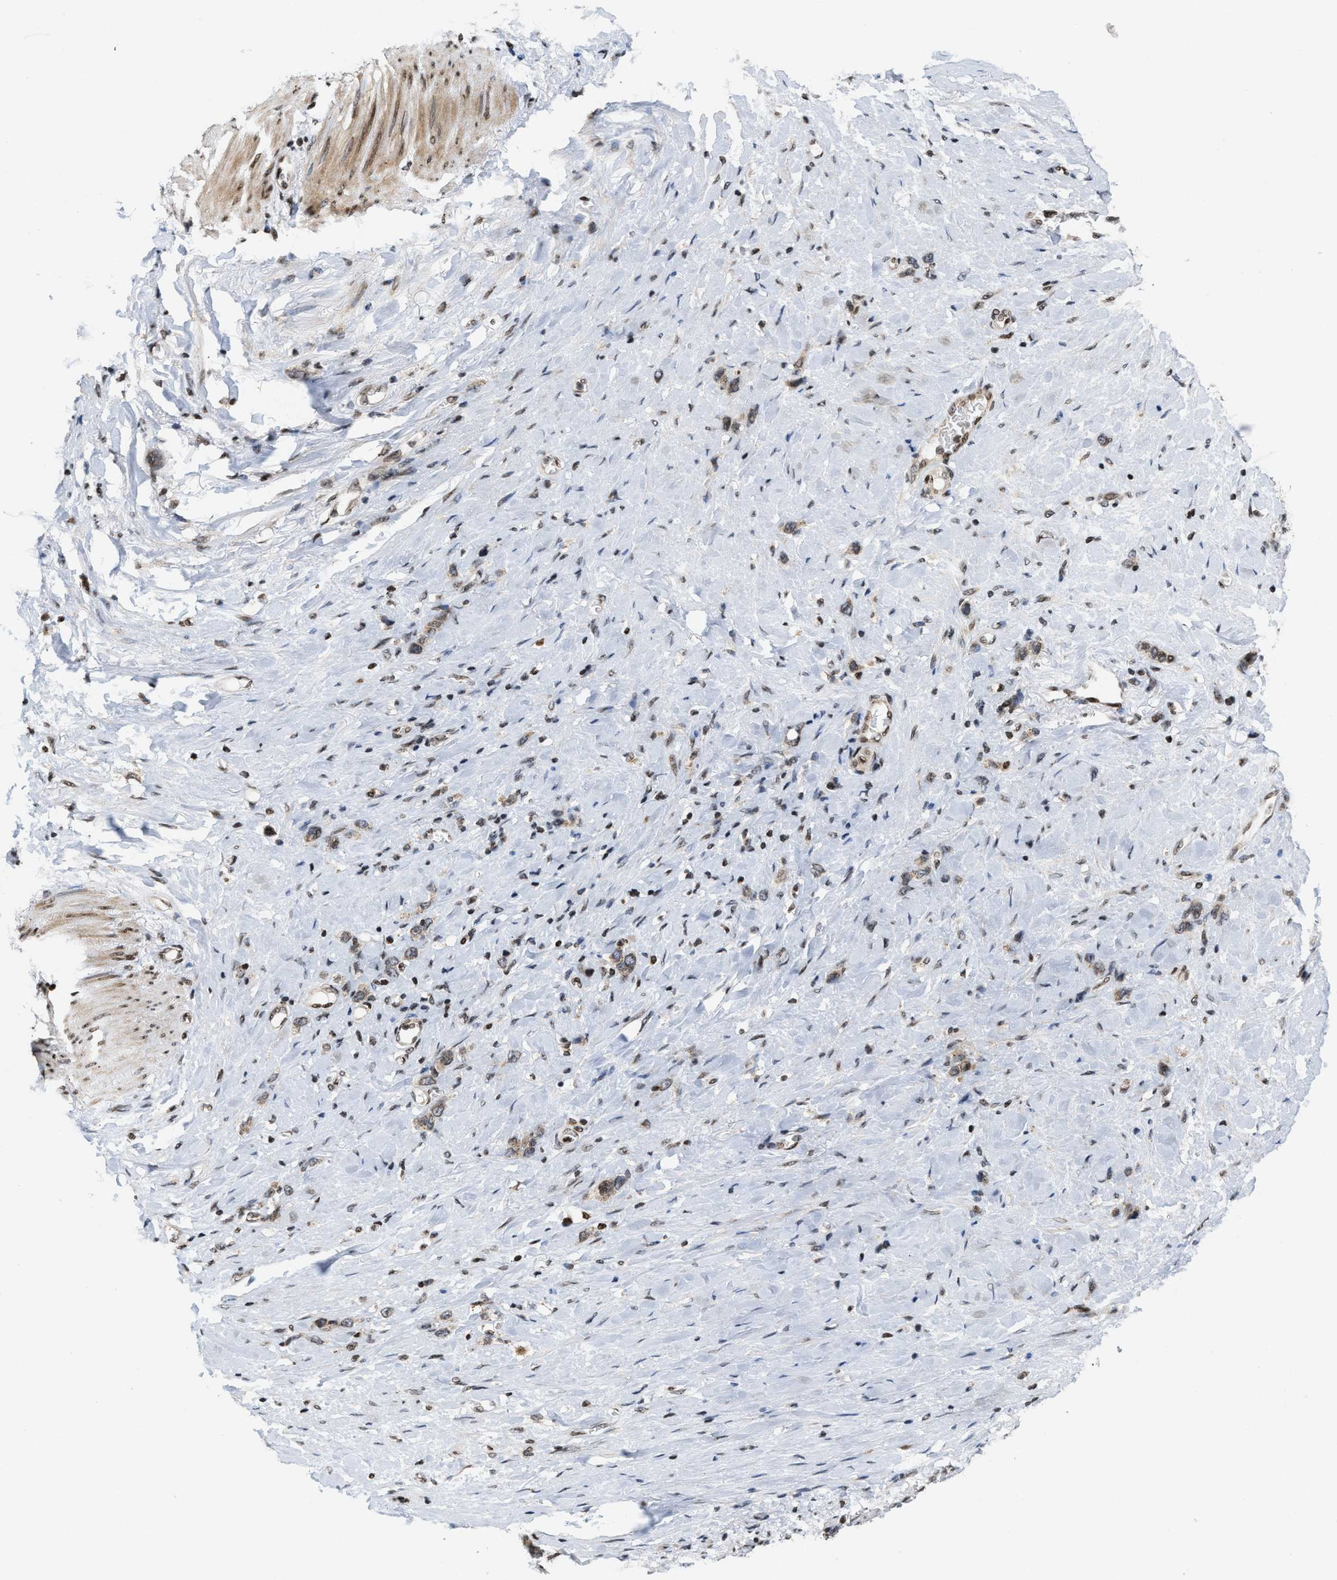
{"staining": {"intensity": "weak", "quantity": ">75%", "location": "cytoplasmic/membranous"}, "tissue": "stomach cancer", "cell_type": "Tumor cells", "image_type": "cancer", "snomed": [{"axis": "morphology", "description": "Normal tissue, NOS"}, {"axis": "morphology", "description": "Adenocarcinoma, NOS"}, {"axis": "morphology", "description": "Adenocarcinoma, High grade"}, {"axis": "topography", "description": "Stomach, upper"}, {"axis": "topography", "description": "Stomach"}], "caption": "Stomach cancer stained with DAB (3,3'-diaminobenzidine) immunohistochemistry (IHC) reveals low levels of weak cytoplasmic/membranous expression in approximately >75% of tumor cells.", "gene": "PDZD2", "patient": {"sex": "female", "age": 65}}